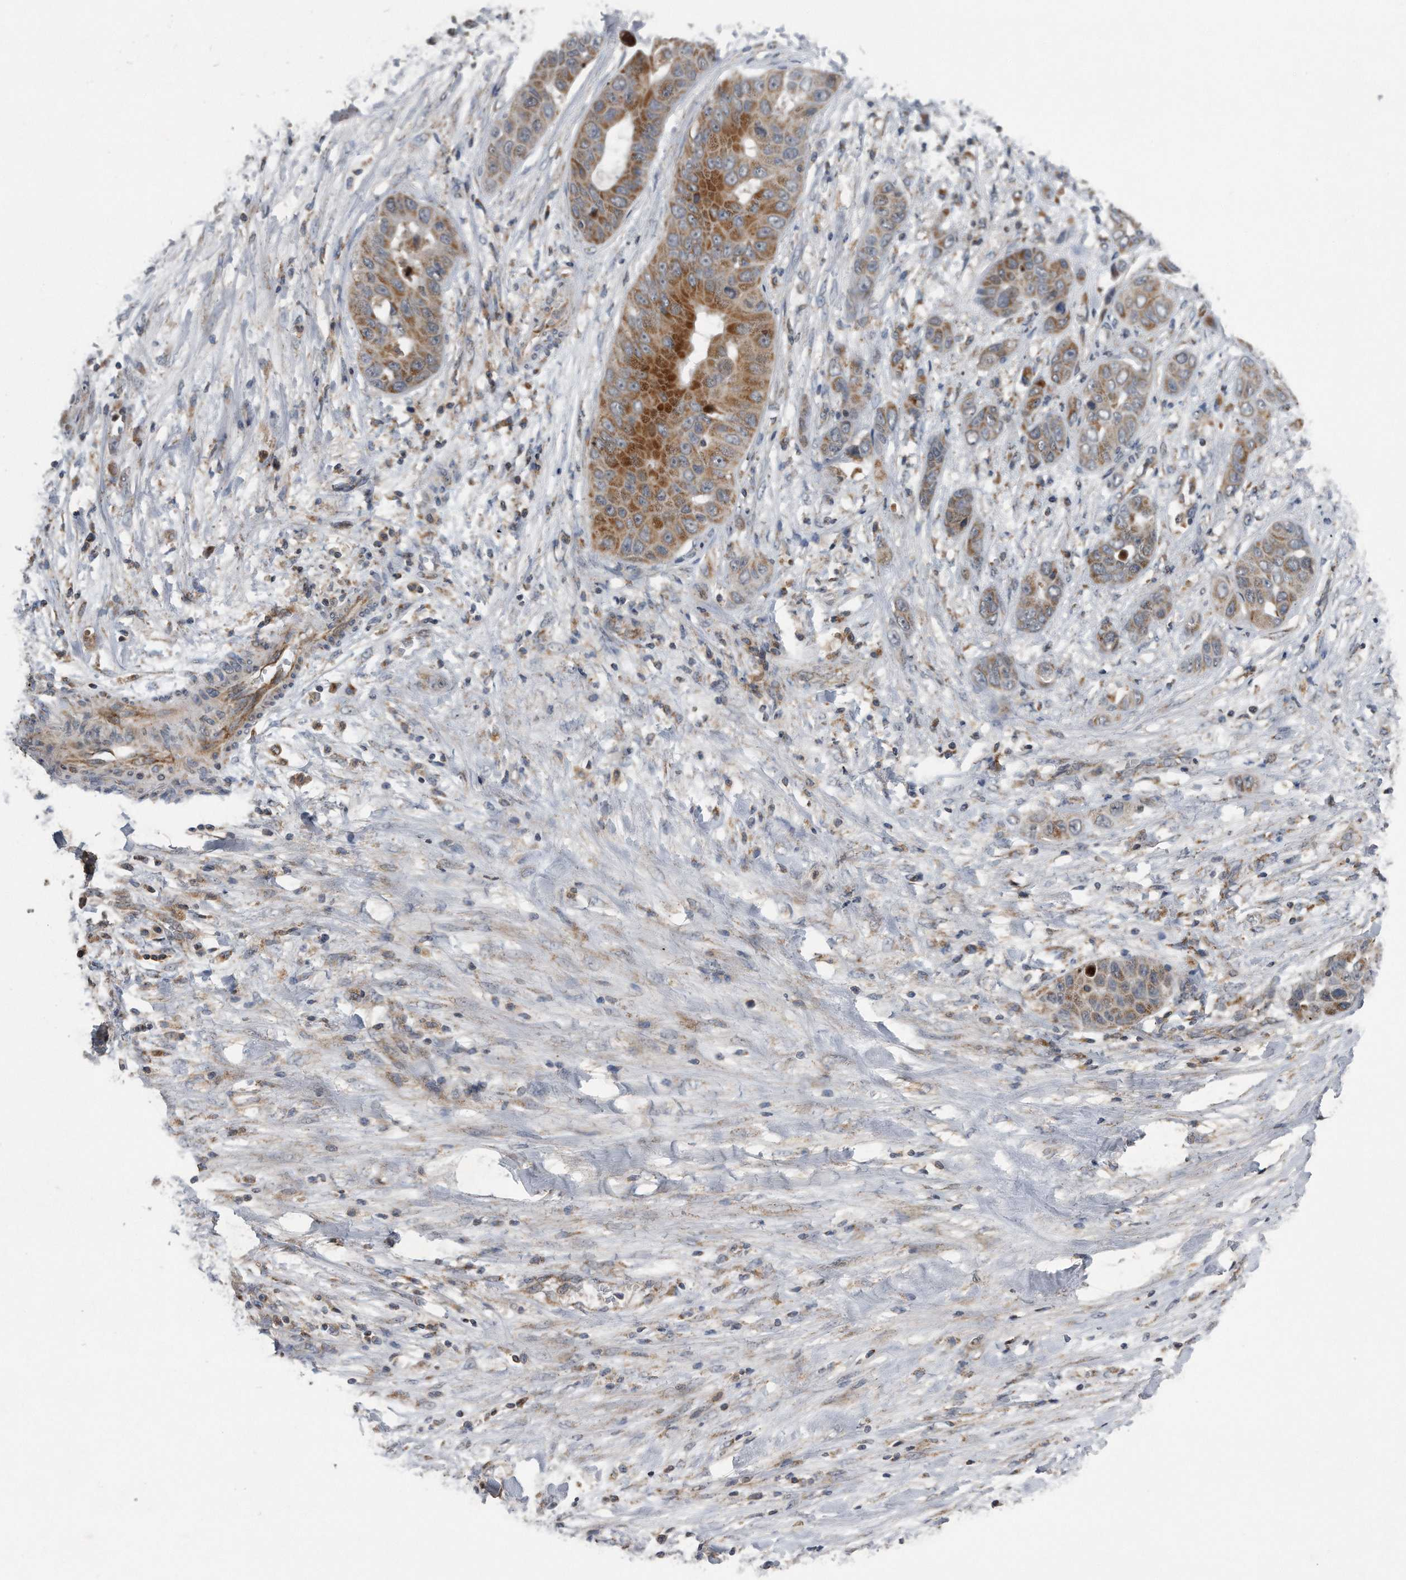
{"staining": {"intensity": "moderate", "quantity": ">75%", "location": "cytoplasmic/membranous"}, "tissue": "liver cancer", "cell_type": "Tumor cells", "image_type": "cancer", "snomed": [{"axis": "morphology", "description": "Cholangiocarcinoma"}, {"axis": "topography", "description": "Liver"}], "caption": "Liver cancer stained with a protein marker shows moderate staining in tumor cells.", "gene": "LYRM4", "patient": {"sex": "female", "age": 52}}